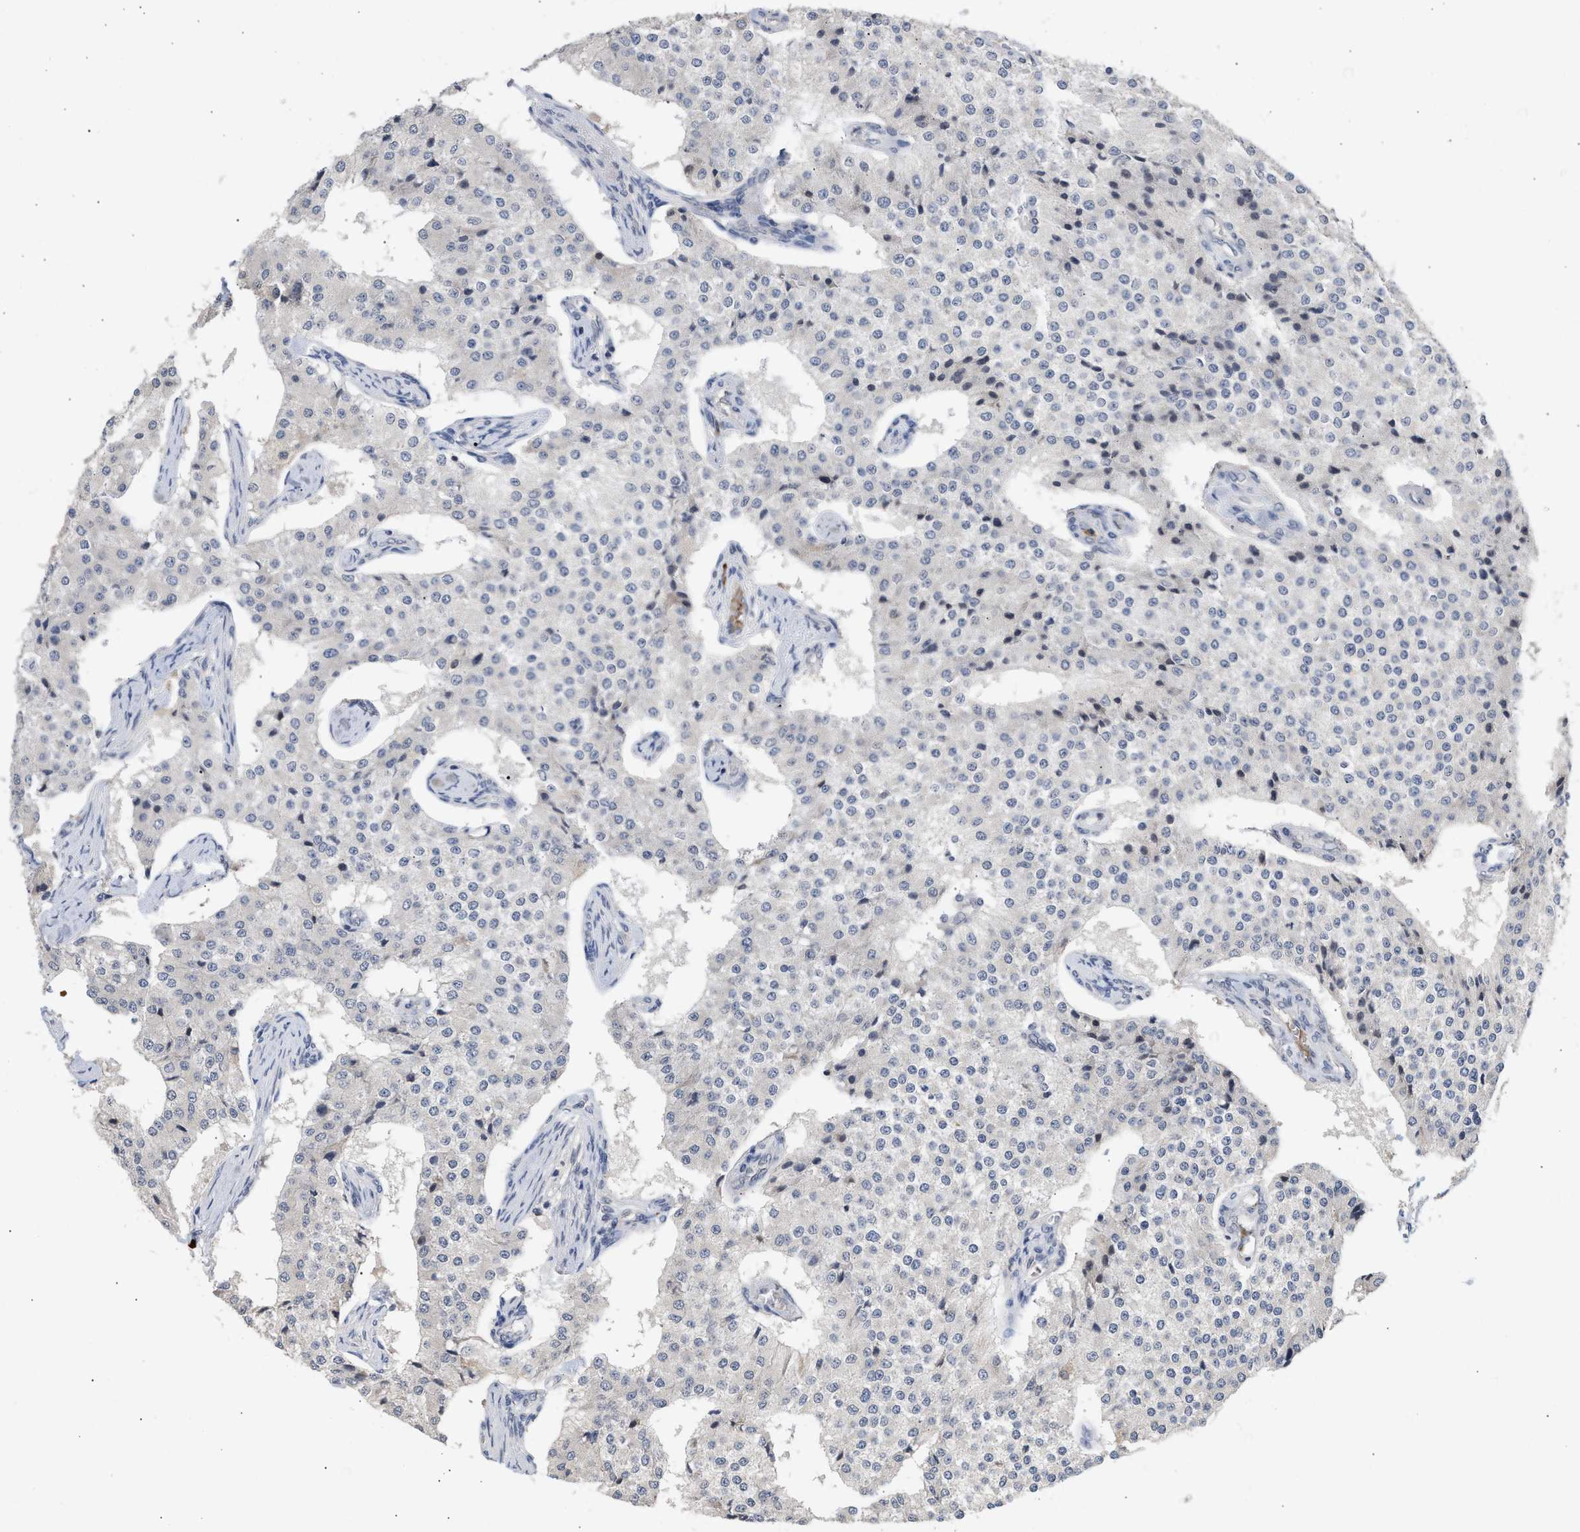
{"staining": {"intensity": "negative", "quantity": "none", "location": "none"}, "tissue": "carcinoid", "cell_type": "Tumor cells", "image_type": "cancer", "snomed": [{"axis": "morphology", "description": "Carcinoid, malignant, NOS"}, {"axis": "topography", "description": "Colon"}], "caption": "A histopathology image of carcinoid stained for a protein exhibits no brown staining in tumor cells. The staining is performed using DAB (3,3'-diaminobenzidine) brown chromogen with nuclei counter-stained in using hematoxylin.", "gene": "NUP62", "patient": {"sex": "female", "age": 52}}